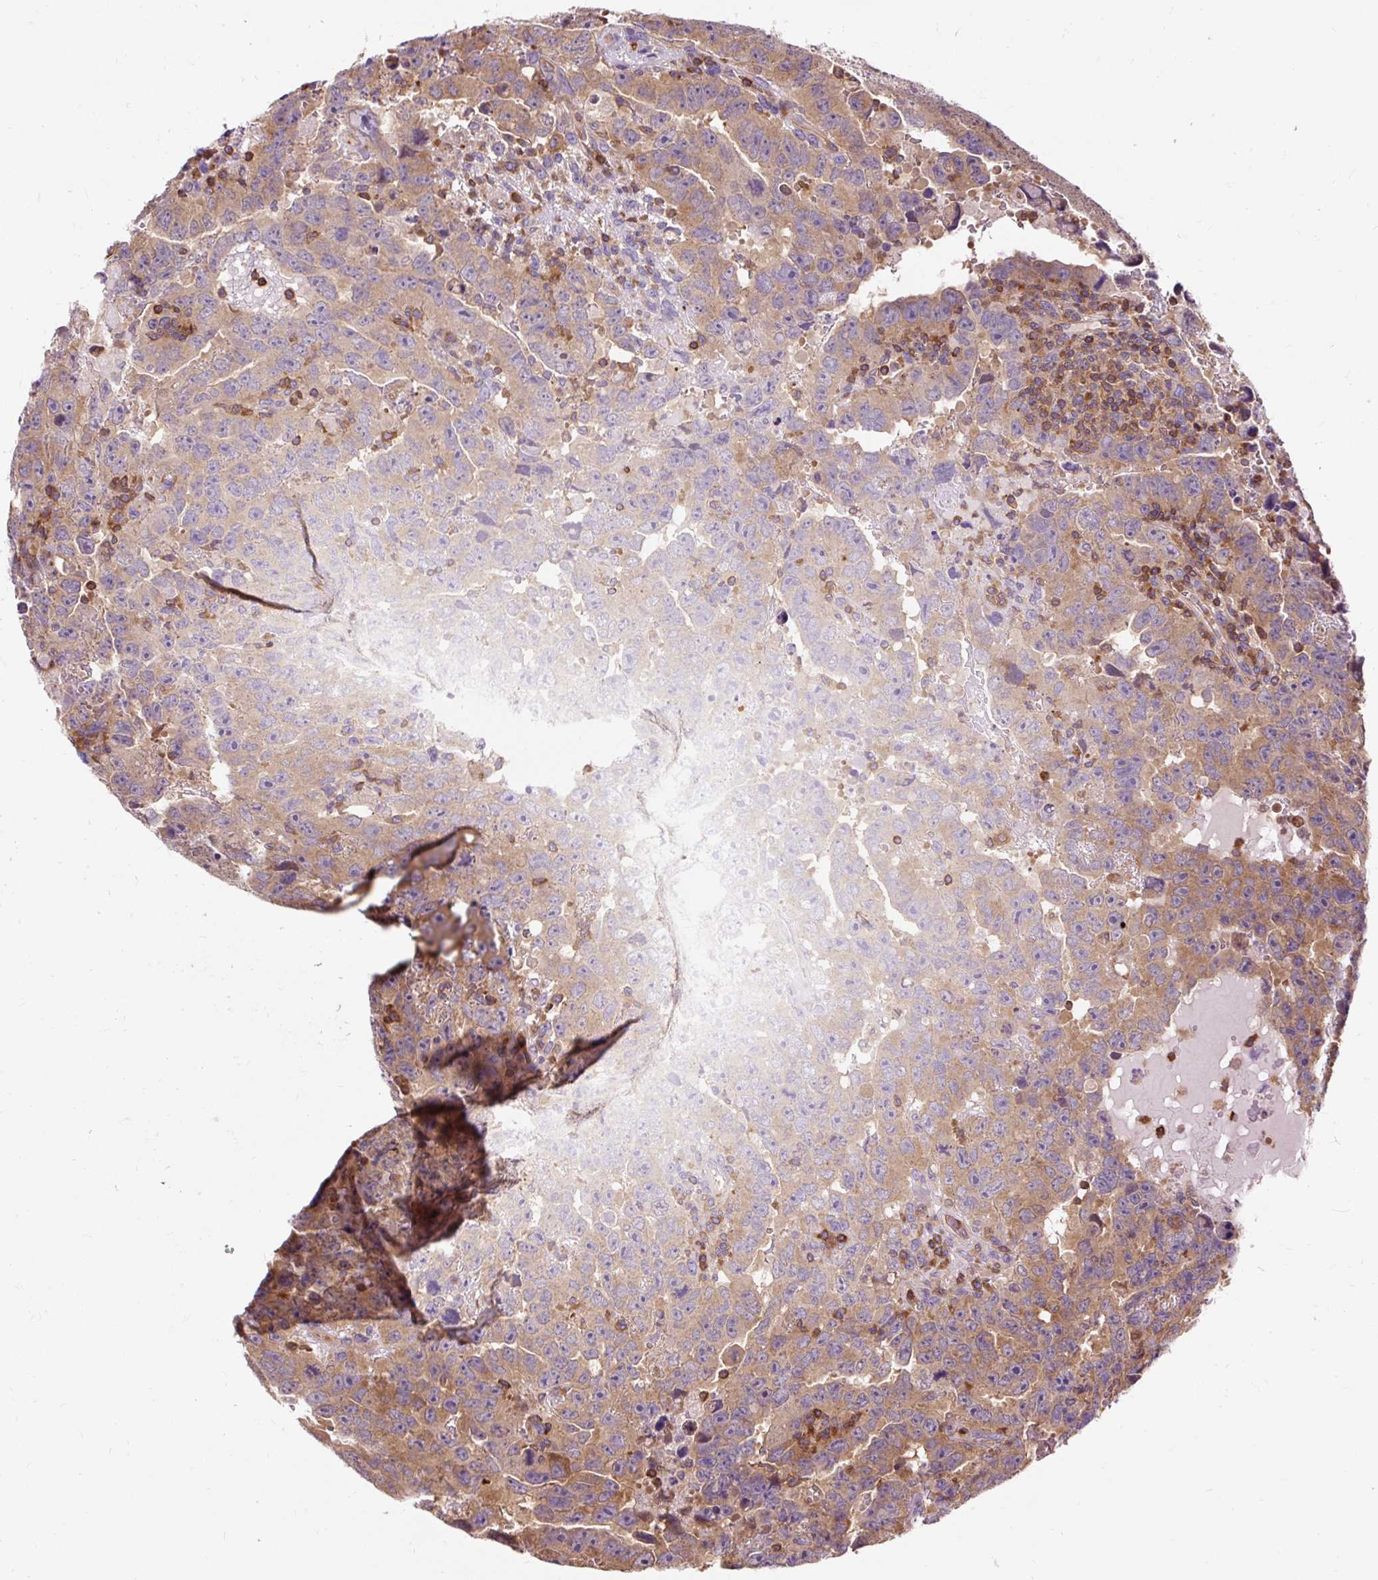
{"staining": {"intensity": "moderate", "quantity": ">75%", "location": "cytoplasmic/membranous"}, "tissue": "testis cancer", "cell_type": "Tumor cells", "image_type": "cancer", "snomed": [{"axis": "morphology", "description": "Carcinoma, Embryonal, NOS"}, {"axis": "topography", "description": "Testis"}], "caption": "Immunohistochemical staining of testis cancer (embryonal carcinoma) shows medium levels of moderate cytoplasmic/membranous protein staining in approximately >75% of tumor cells.", "gene": "CISD3", "patient": {"sex": "male", "age": 24}}